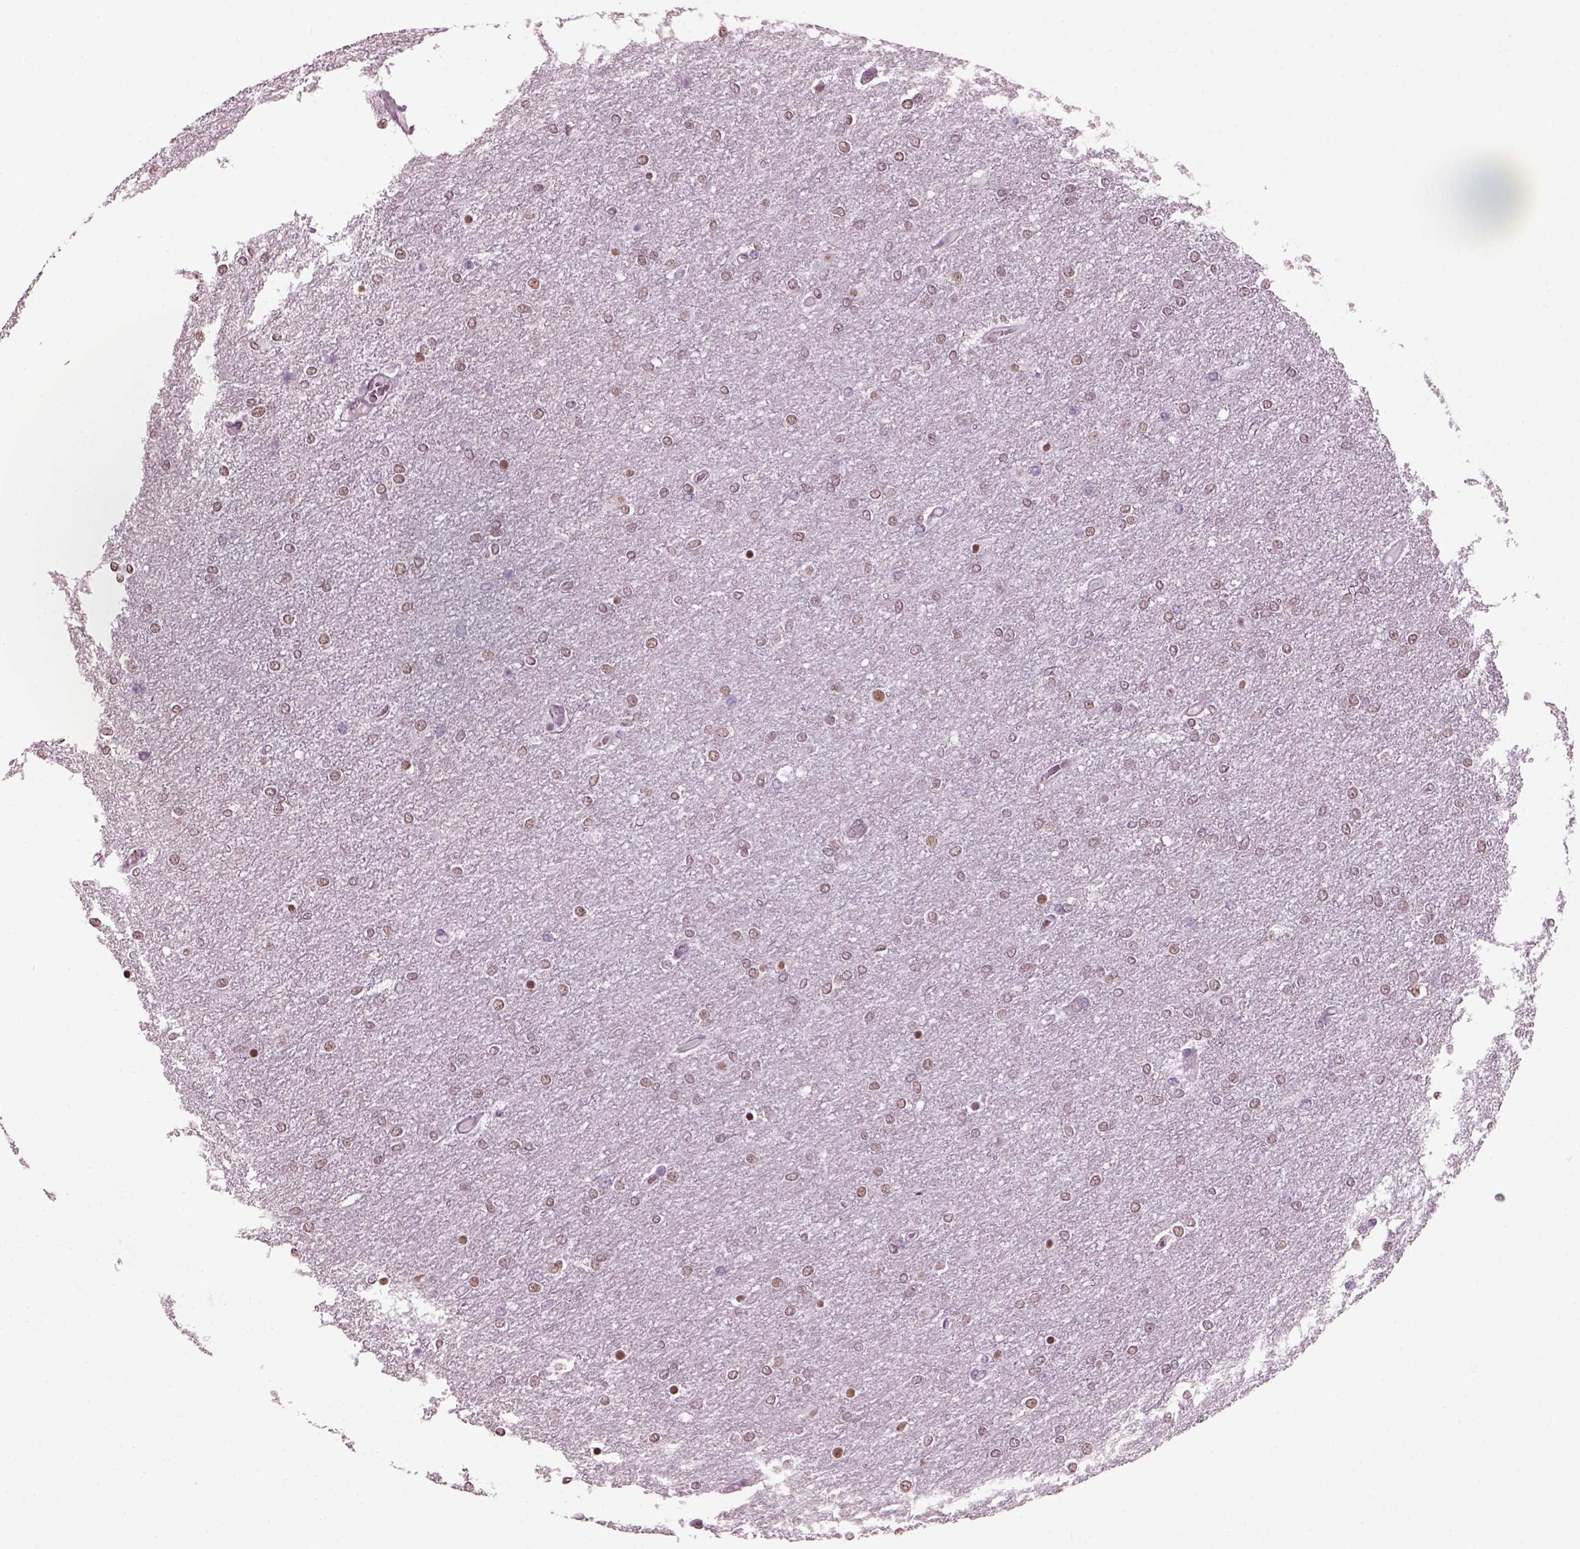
{"staining": {"intensity": "weak", "quantity": "<25%", "location": "nuclear"}, "tissue": "glioma", "cell_type": "Tumor cells", "image_type": "cancer", "snomed": [{"axis": "morphology", "description": "Glioma, malignant, High grade"}, {"axis": "topography", "description": "Brain"}], "caption": "Malignant glioma (high-grade) was stained to show a protein in brown. There is no significant staining in tumor cells.", "gene": "KRTAP3-2", "patient": {"sex": "female", "age": 61}}